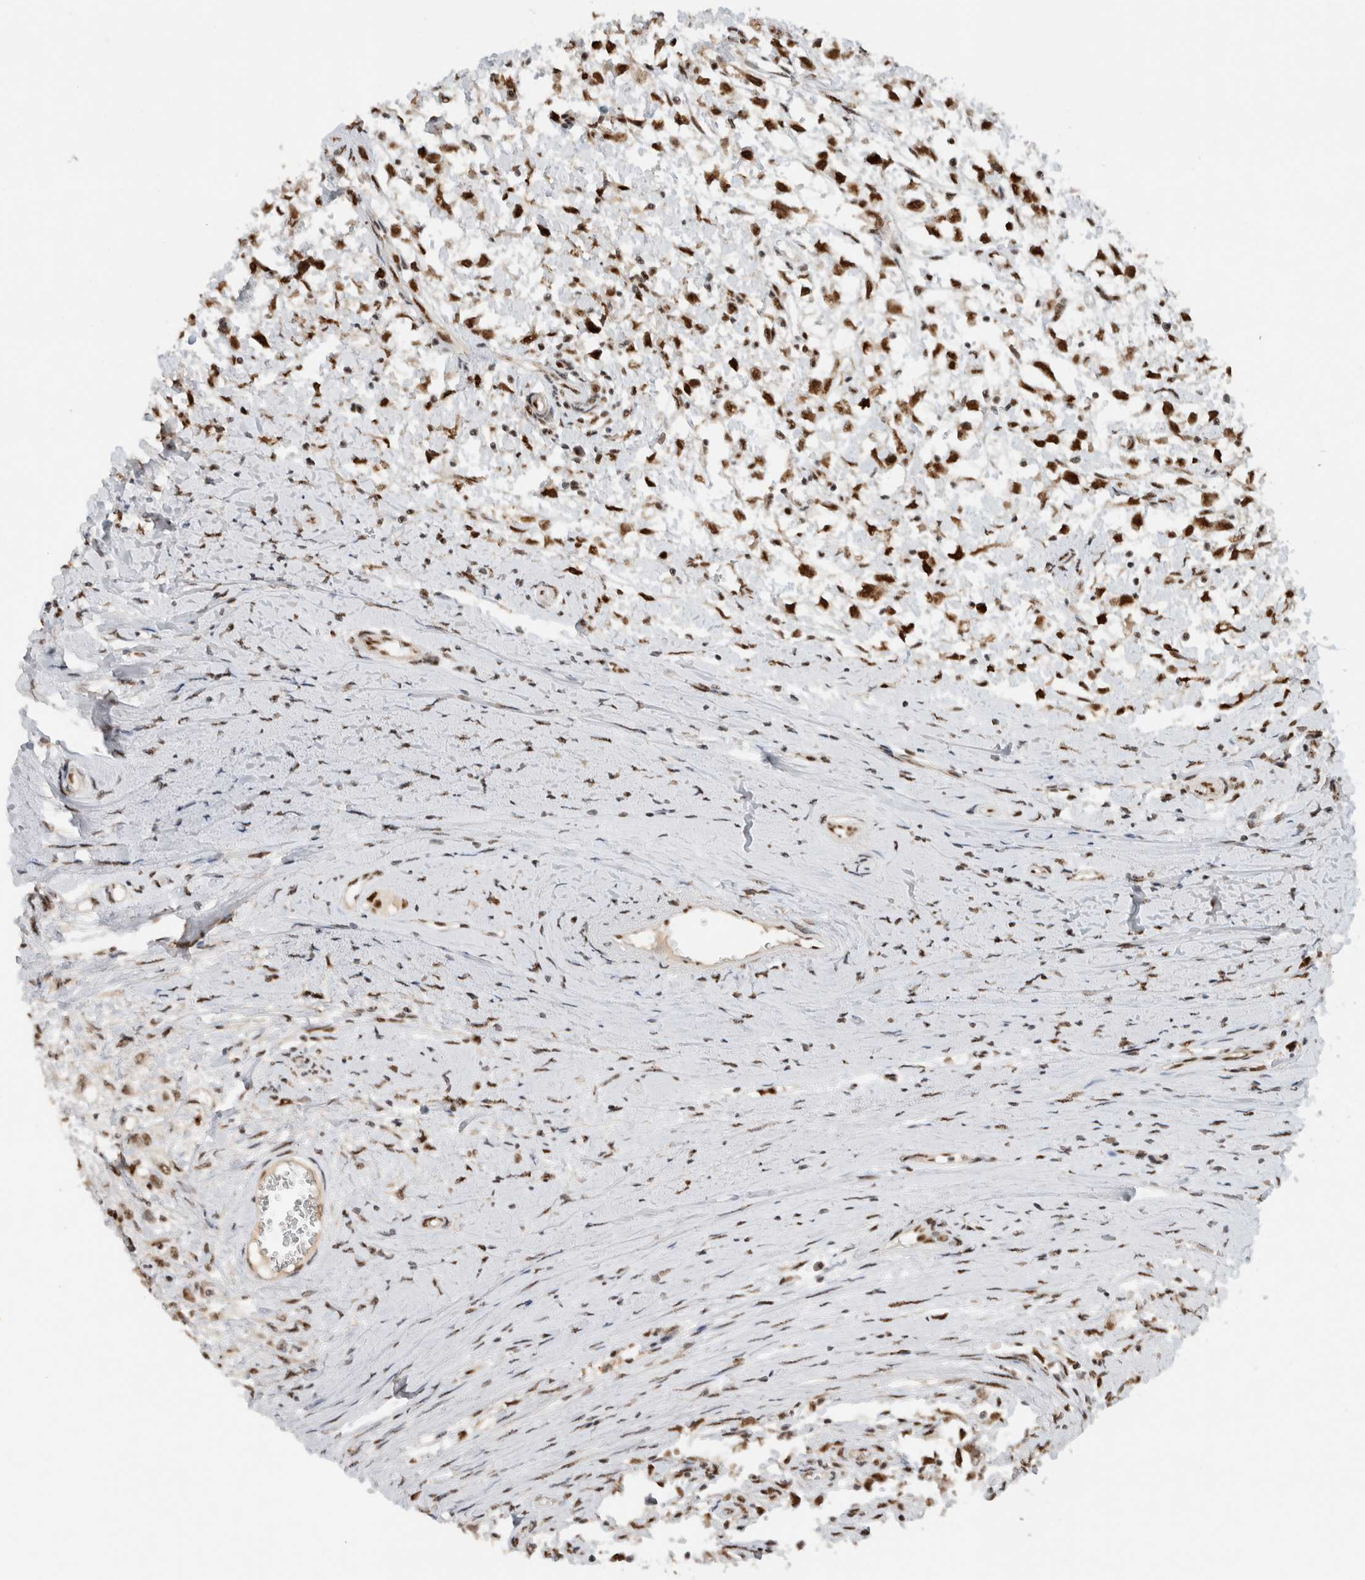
{"staining": {"intensity": "strong", "quantity": ">75%", "location": "nuclear"}, "tissue": "testis cancer", "cell_type": "Tumor cells", "image_type": "cancer", "snomed": [{"axis": "morphology", "description": "Seminoma, NOS"}, {"axis": "morphology", "description": "Carcinoma, Embryonal, NOS"}, {"axis": "topography", "description": "Testis"}], "caption": "Testis cancer (seminoma) tissue shows strong nuclear staining in approximately >75% of tumor cells", "gene": "DDX42", "patient": {"sex": "male", "age": 51}}